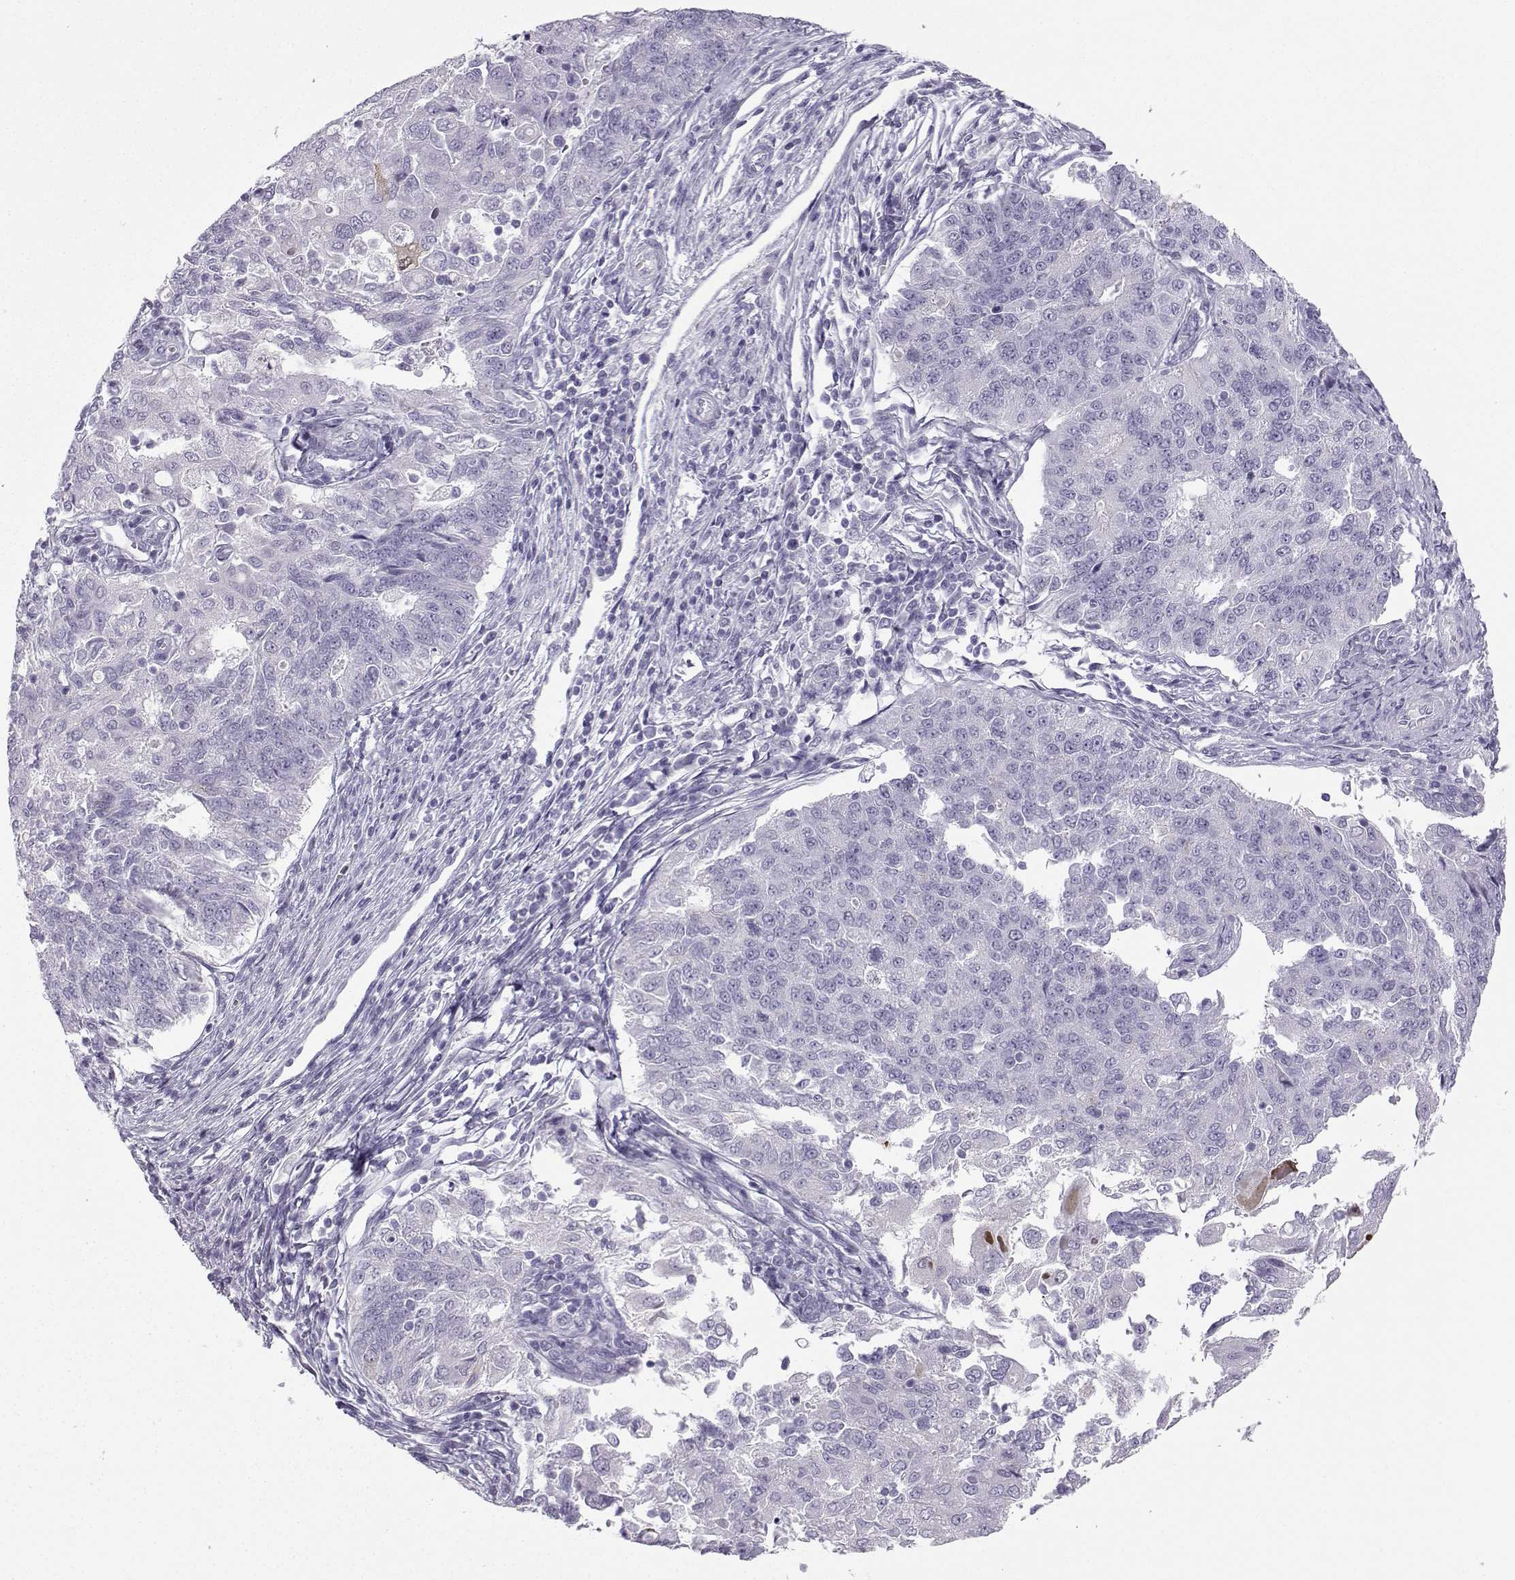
{"staining": {"intensity": "negative", "quantity": "none", "location": "none"}, "tissue": "endometrial cancer", "cell_type": "Tumor cells", "image_type": "cancer", "snomed": [{"axis": "morphology", "description": "Adenocarcinoma, NOS"}, {"axis": "topography", "description": "Endometrium"}], "caption": "Immunohistochemical staining of human adenocarcinoma (endometrial) displays no significant expression in tumor cells. (Stains: DAB IHC with hematoxylin counter stain, Microscopy: brightfield microscopy at high magnification).", "gene": "ZBTB8B", "patient": {"sex": "female", "age": 43}}